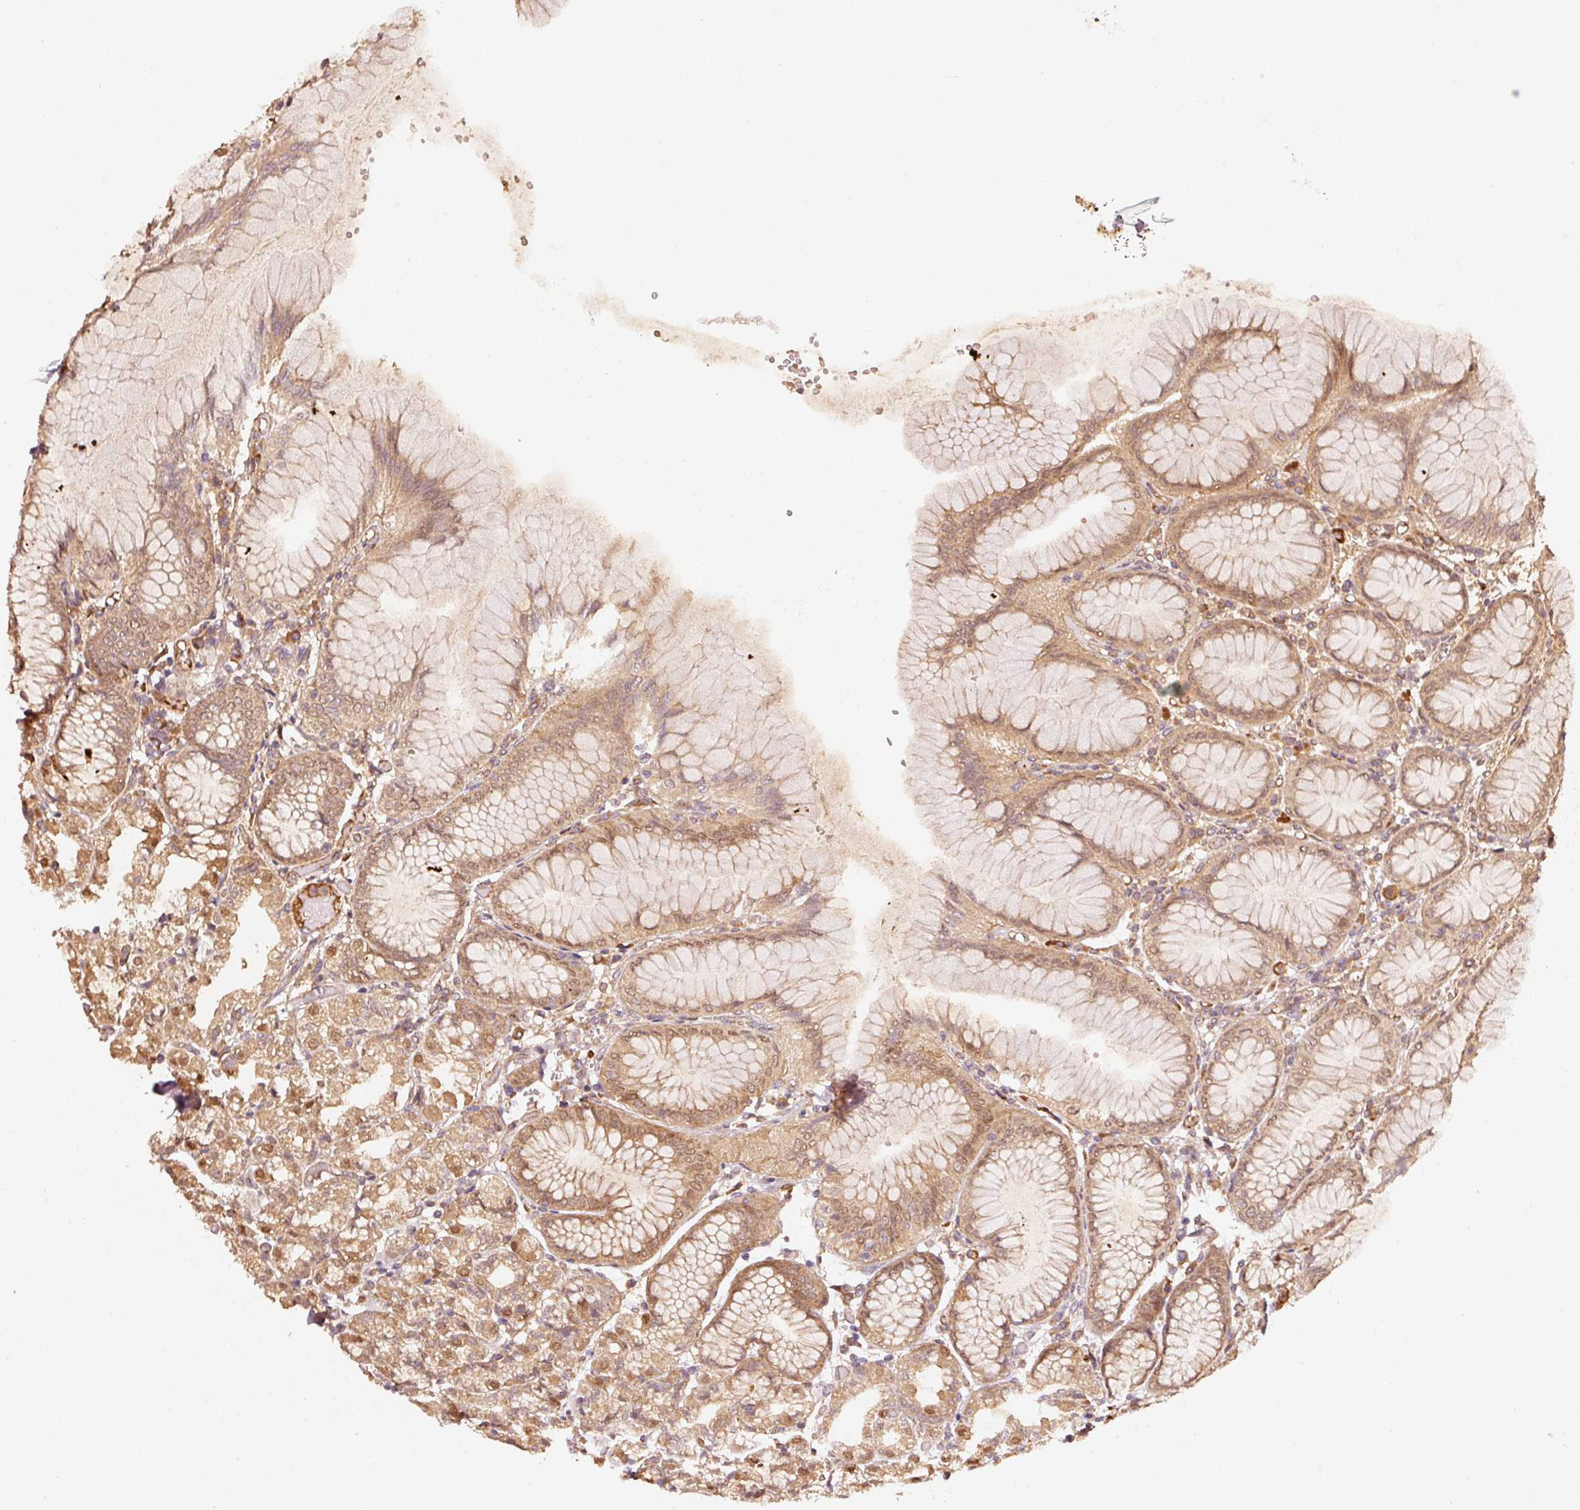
{"staining": {"intensity": "moderate", "quantity": ">75%", "location": "cytoplasmic/membranous"}, "tissue": "stomach", "cell_type": "Glandular cells", "image_type": "normal", "snomed": [{"axis": "morphology", "description": "Normal tissue, NOS"}, {"axis": "topography", "description": "Stomach"}], "caption": "DAB immunohistochemical staining of benign stomach exhibits moderate cytoplasmic/membranous protein staining in approximately >75% of glandular cells.", "gene": "STAU1", "patient": {"sex": "female", "age": 57}}